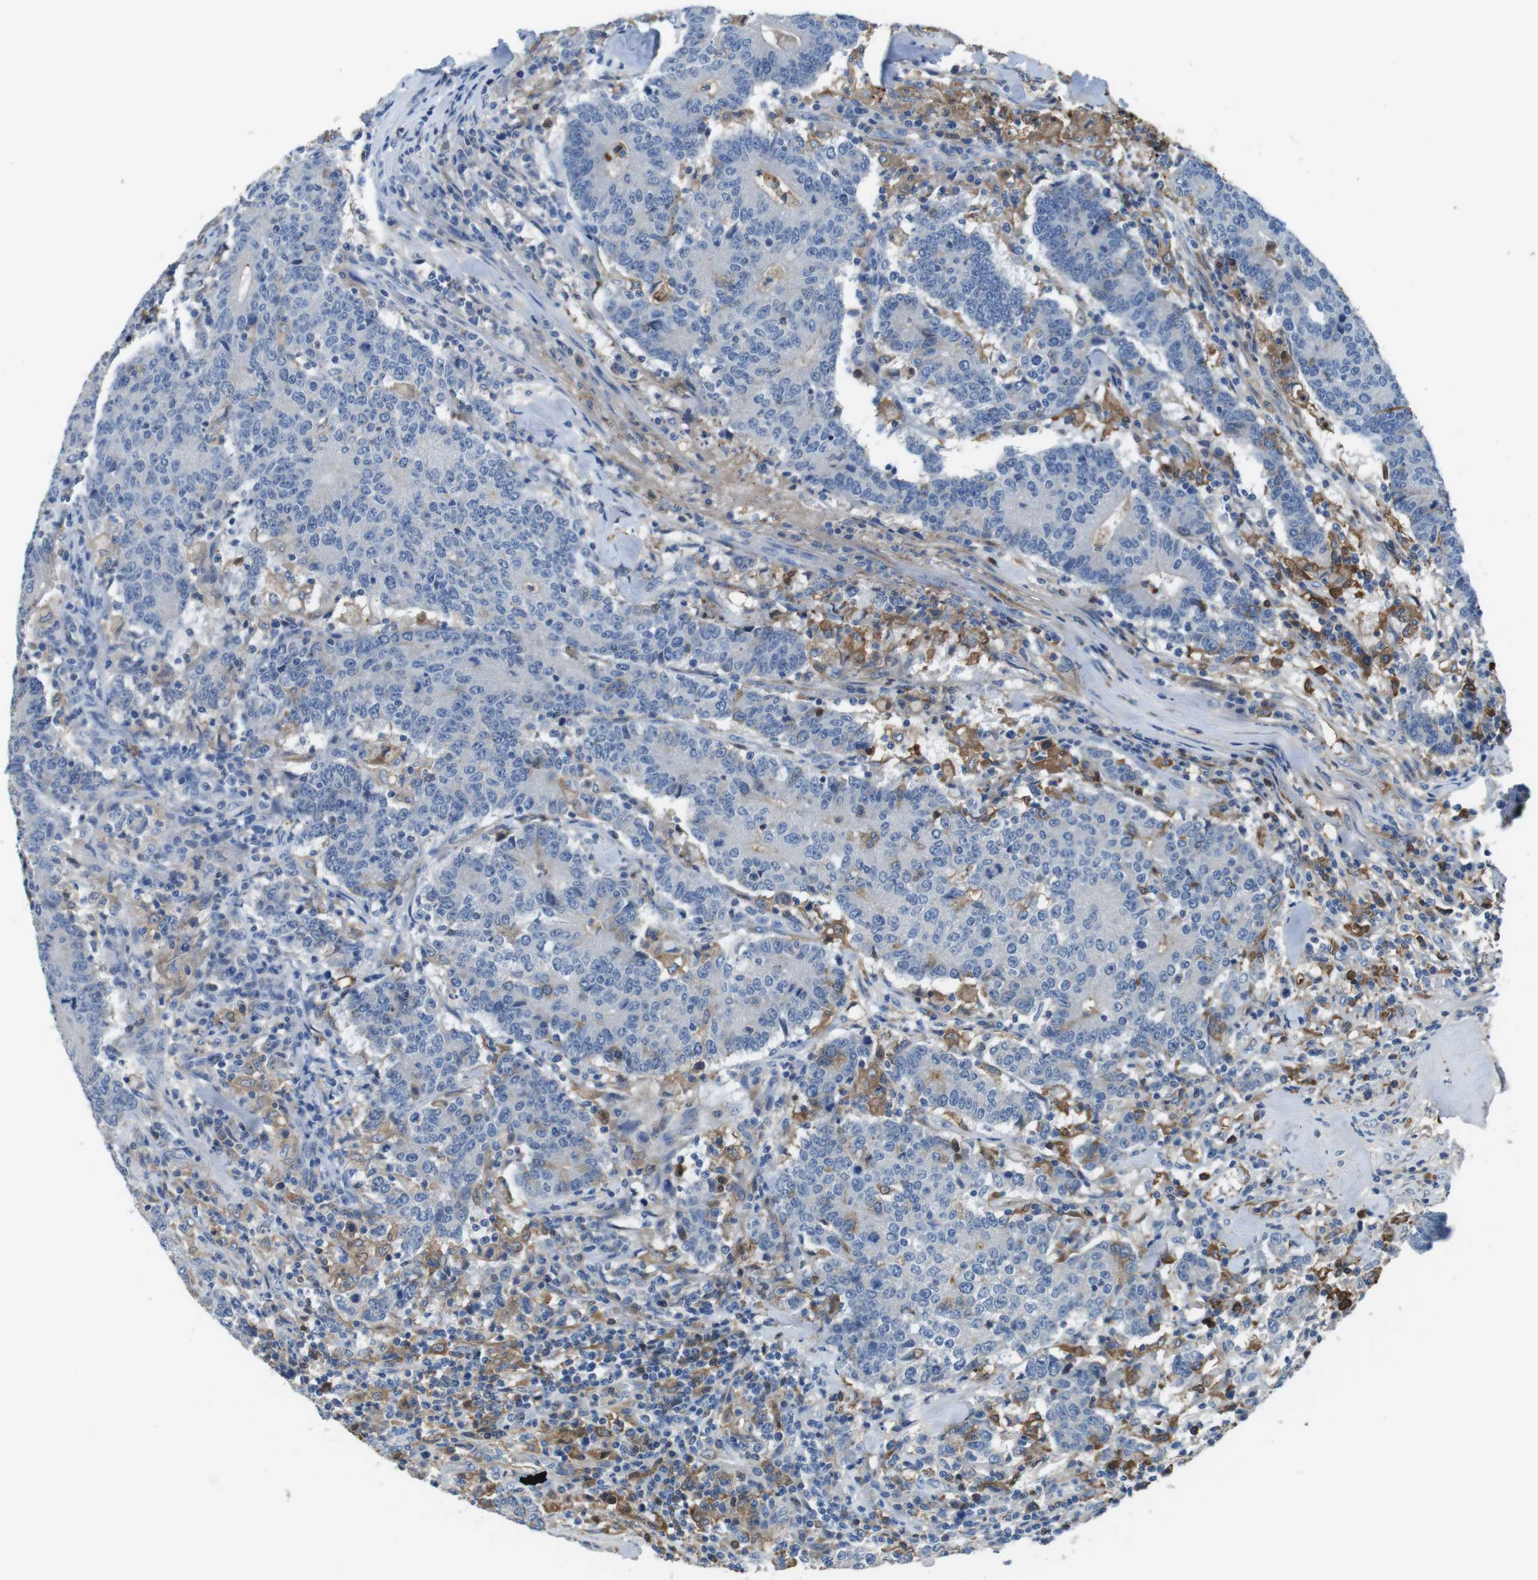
{"staining": {"intensity": "negative", "quantity": "none", "location": "none"}, "tissue": "colorectal cancer", "cell_type": "Tumor cells", "image_type": "cancer", "snomed": [{"axis": "morphology", "description": "Normal tissue, NOS"}, {"axis": "morphology", "description": "Adenocarcinoma, NOS"}, {"axis": "topography", "description": "Colon"}], "caption": "Tumor cells show no significant protein staining in colorectal adenocarcinoma.", "gene": "TMPRSS15", "patient": {"sex": "female", "age": 75}}